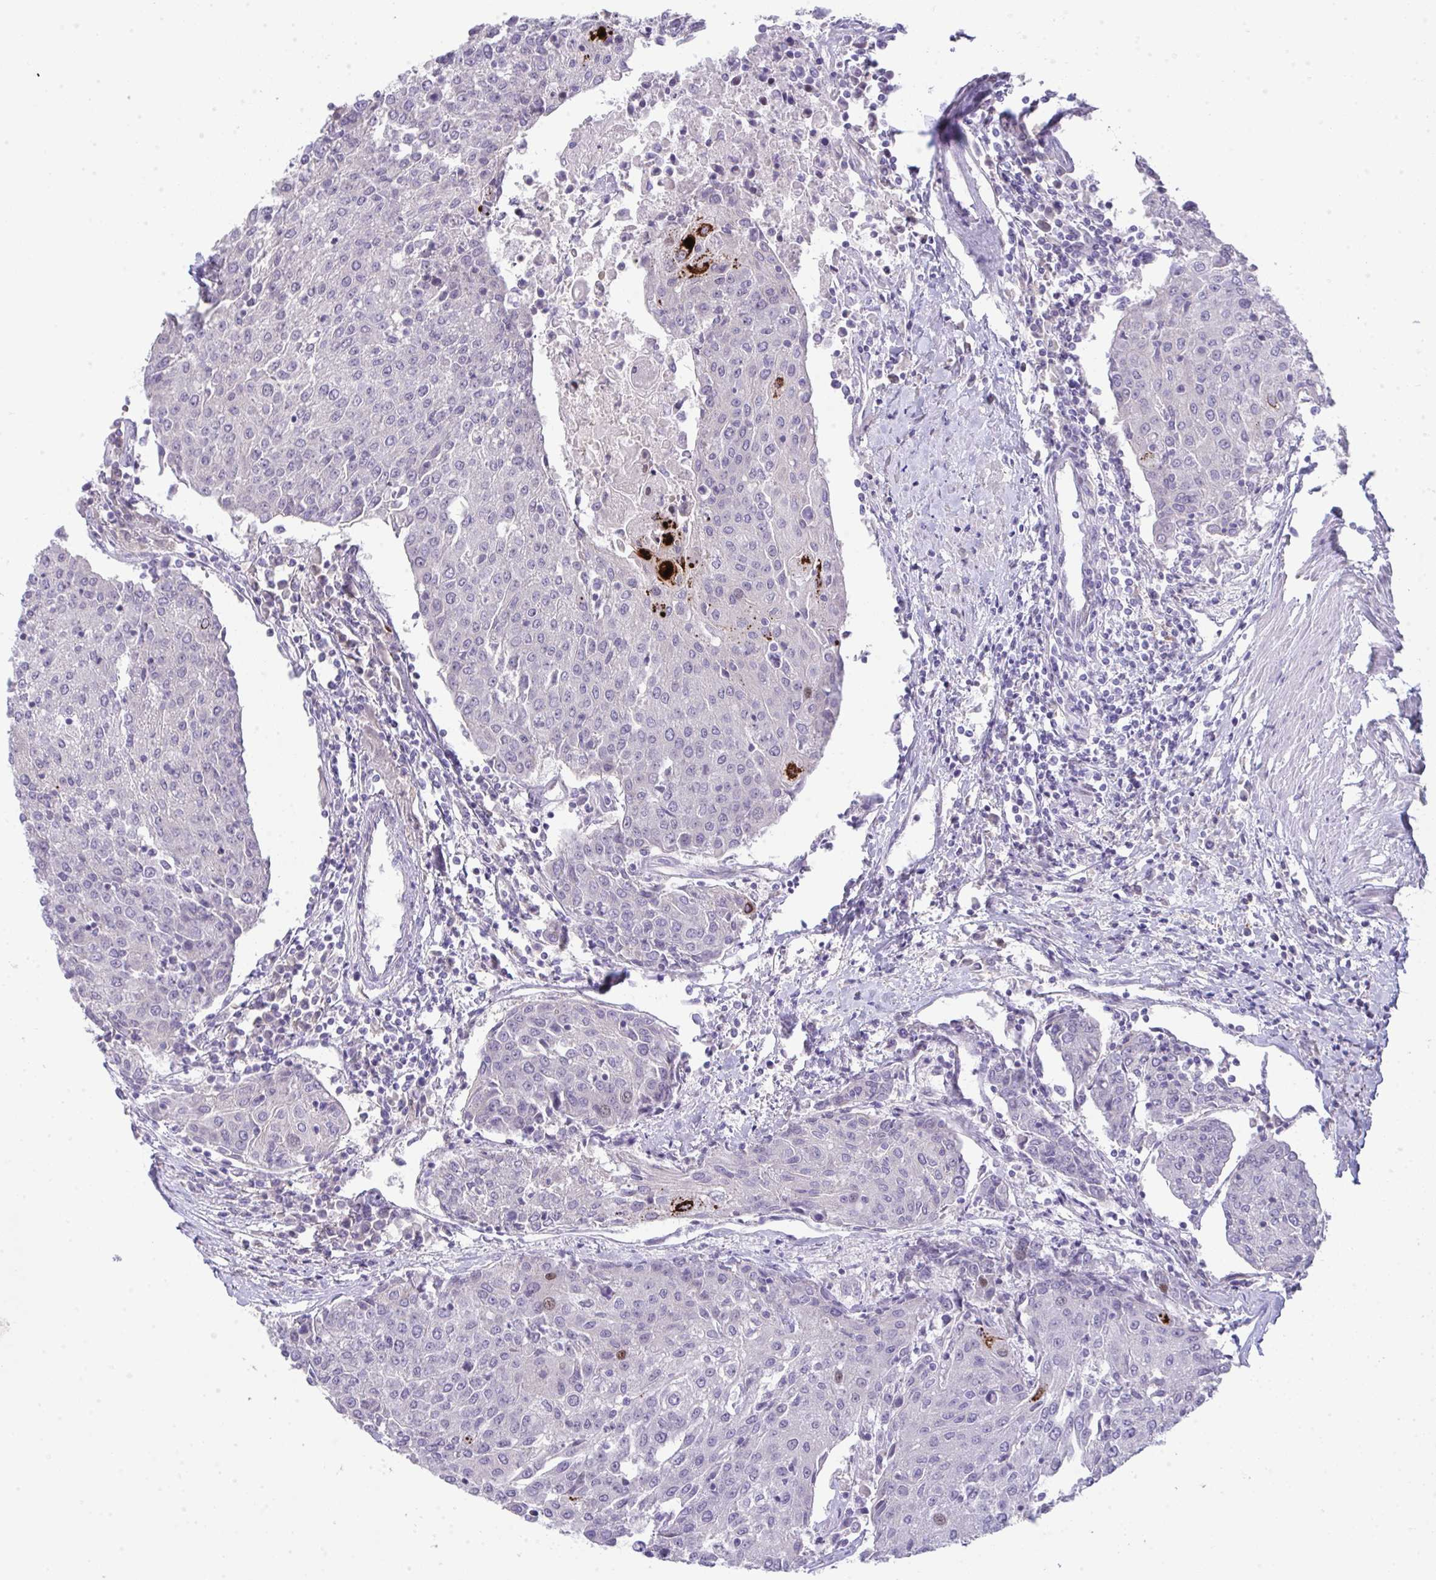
{"staining": {"intensity": "negative", "quantity": "none", "location": "none"}, "tissue": "urothelial cancer", "cell_type": "Tumor cells", "image_type": "cancer", "snomed": [{"axis": "morphology", "description": "Urothelial carcinoma, High grade"}, {"axis": "topography", "description": "Urinary bladder"}], "caption": "Histopathology image shows no significant protein staining in tumor cells of urothelial cancer.", "gene": "GALNT16", "patient": {"sex": "female", "age": 85}}